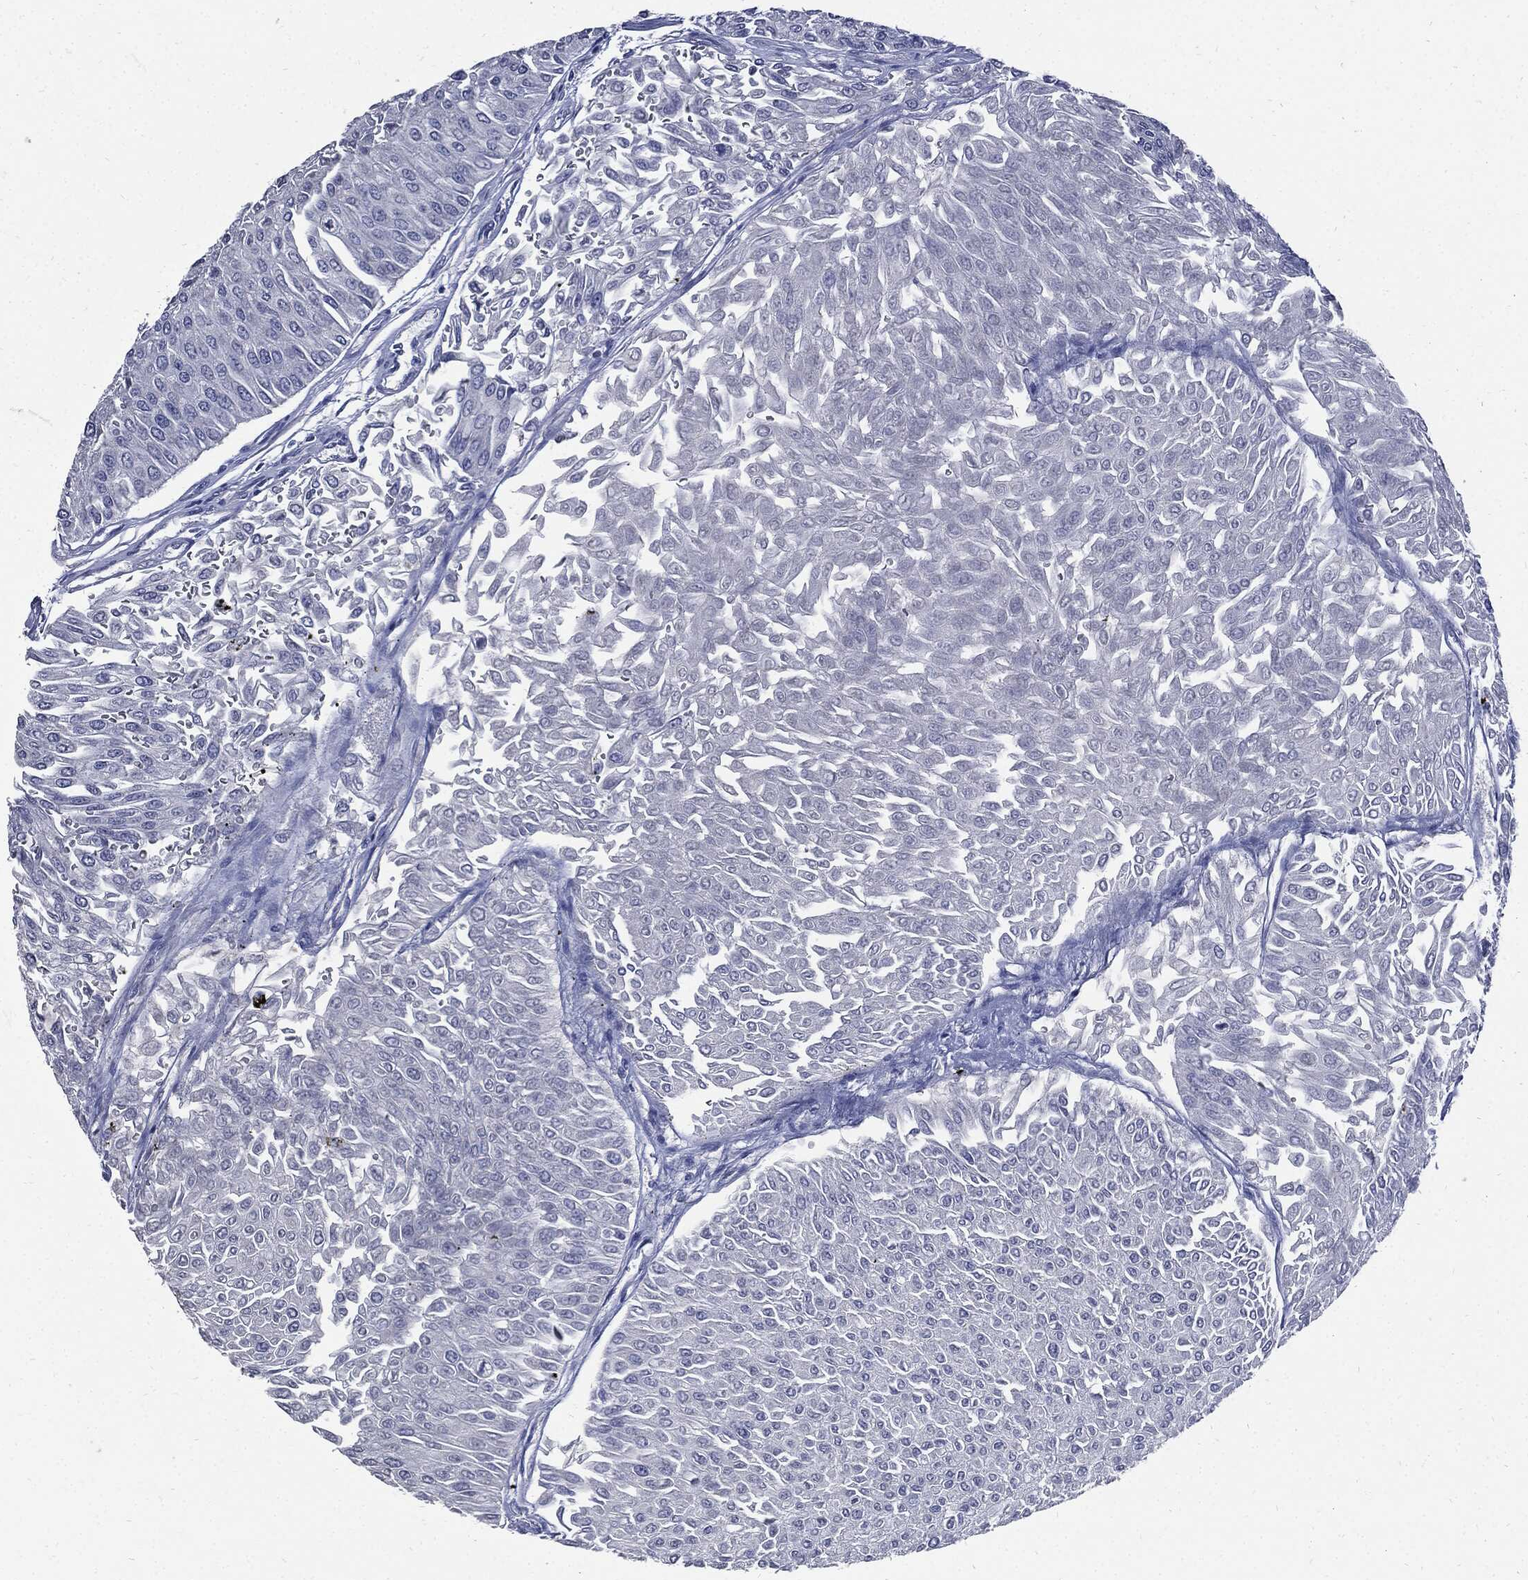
{"staining": {"intensity": "negative", "quantity": "none", "location": "none"}, "tissue": "urothelial cancer", "cell_type": "Tumor cells", "image_type": "cancer", "snomed": [{"axis": "morphology", "description": "Urothelial carcinoma, Low grade"}, {"axis": "topography", "description": "Urinary bladder"}], "caption": "An immunohistochemistry (IHC) micrograph of low-grade urothelial carcinoma is shown. There is no staining in tumor cells of low-grade urothelial carcinoma. The staining was performed using DAB (3,3'-diaminobenzidine) to visualize the protein expression in brown, while the nuclei were stained in blue with hematoxylin (Magnification: 20x).", "gene": "CPE", "patient": {"sex": "male", "age": 67}}